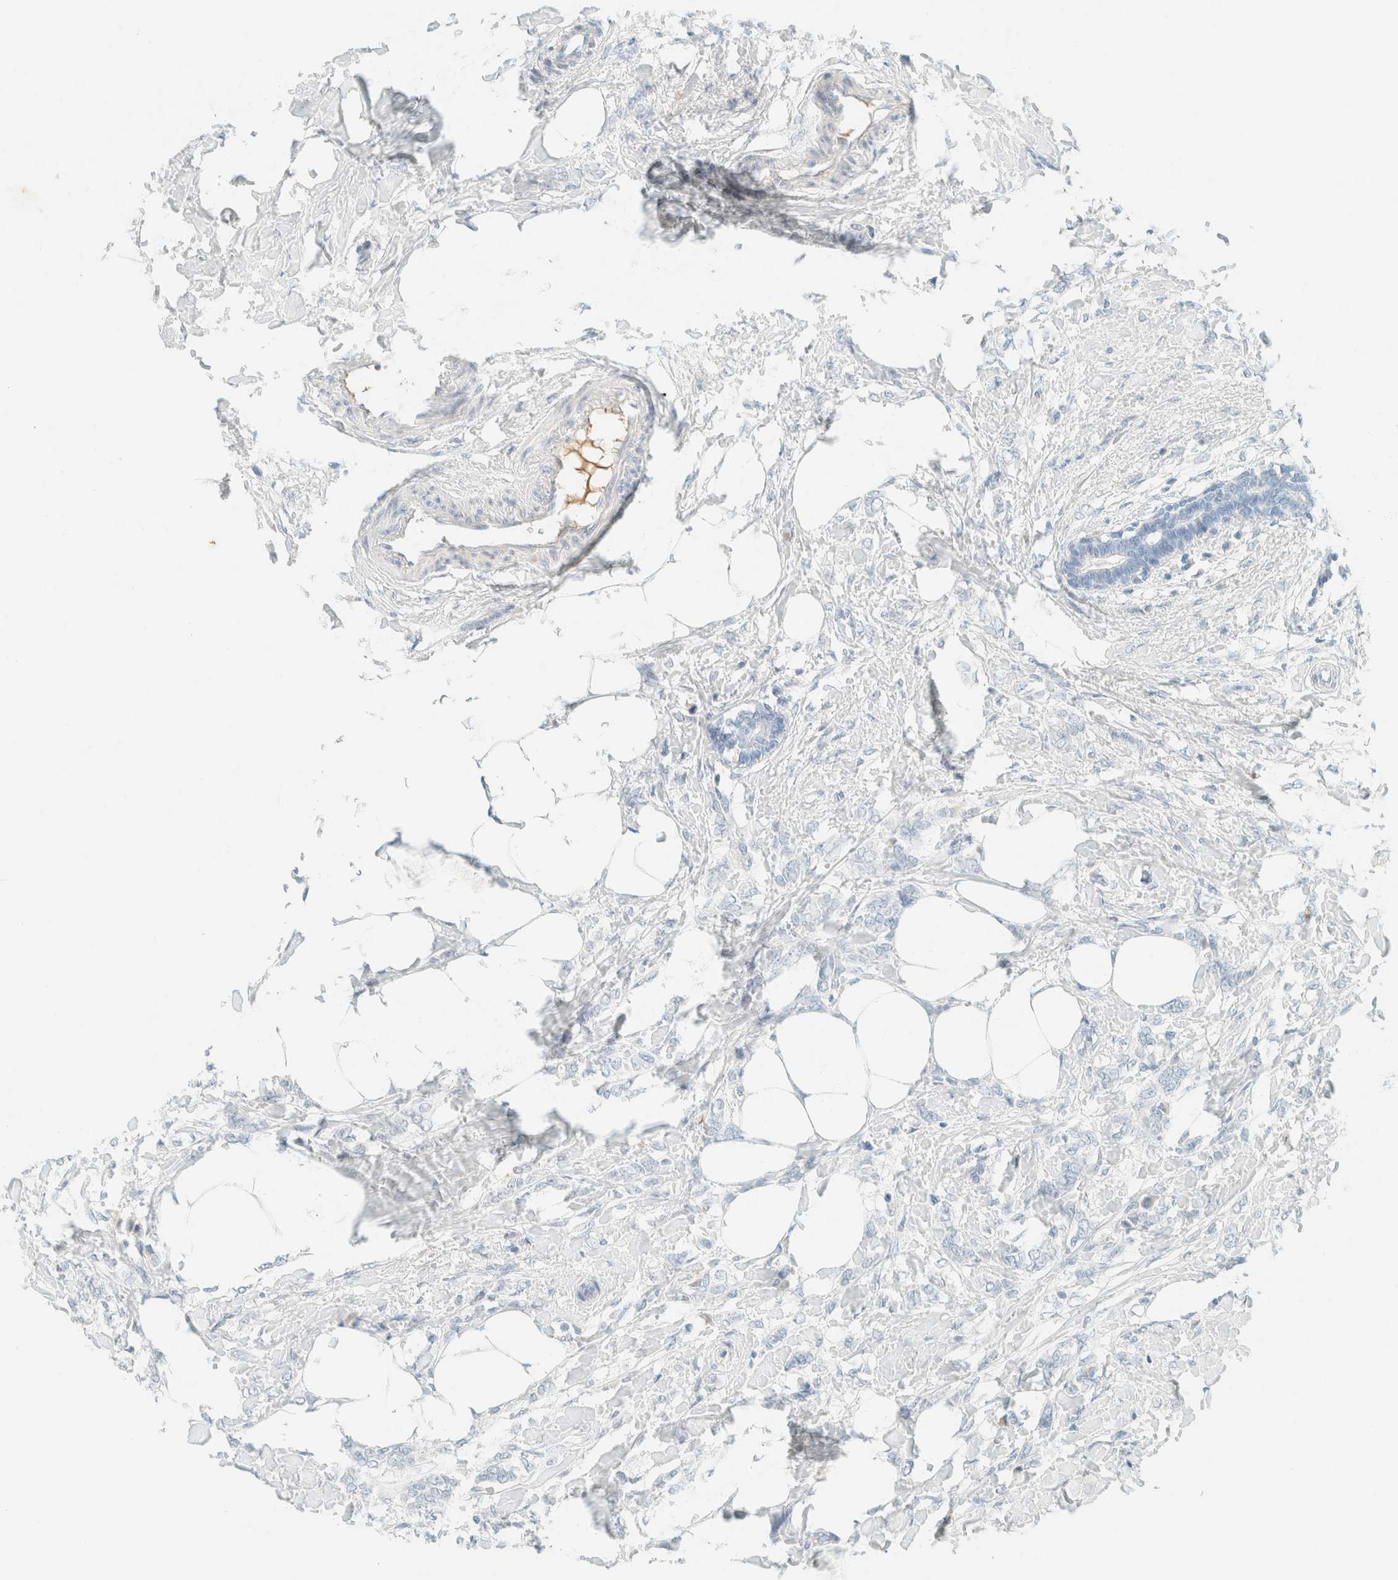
{"staining": {"intensity": "negative", "quantity": "none", "location": "none"}, "tissue": "breast cancer", "cell_type": "Tumor cells", "image_type": "cancer", "snomed": [{"axis": "morphology", "description": "Lobular carcinoma, in situ"}, {"axis": "morphology", "description": "Lobular carcinoma"}, {"axis": "topography", "description": "Breast"}], "caption": "A high-resolution photomicrograph shows immunohistochemistry staining of lobular carcinoma in situ (breast), which shows no significant staining in tumor cells.", "gene": "GPA33", "patient": {"sex": "female", "age": 41}}